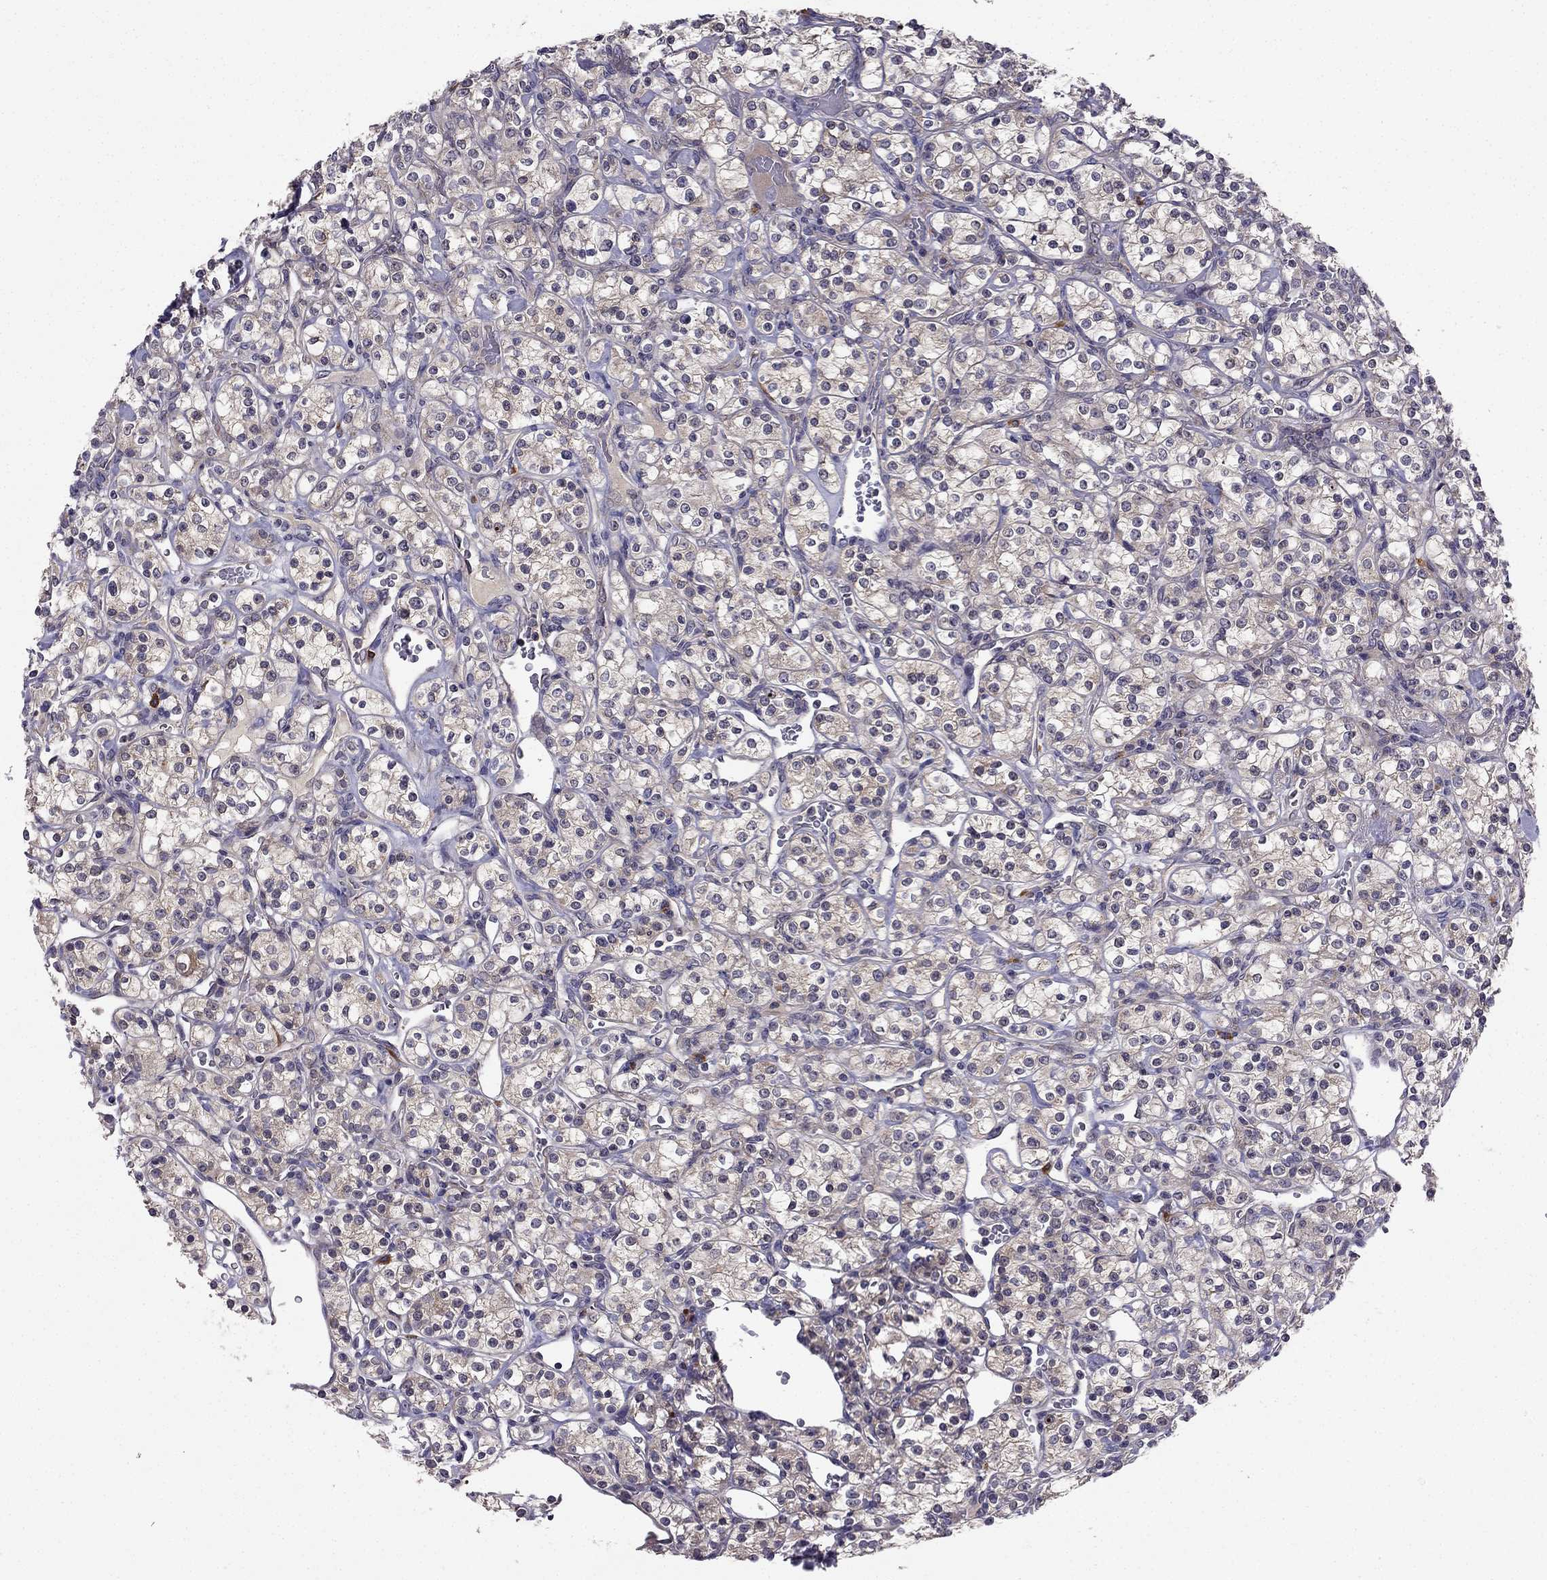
{"staining": {"intensity": "weak", "quantity": "25%-75%", "location": "cytoplasmic/membranous"}, "tissue": "renal cancer", "cell_type": "Tumor cells", "image_type": "cancer", "snomed": [{"axis": "morphology", "description": "Adenocarcinoma, NOS"}, {"axis": "topography", "description": "Kidney"}], "caption": "Renal adenocarcinoma tissue exhibits weak cytoplasmic/membranous staining in about 25%-75% of tumor cells, visualized by immunohistochemistry.", "gene": "STXBP5", "patient": {"sex": "male", "age": 77}}